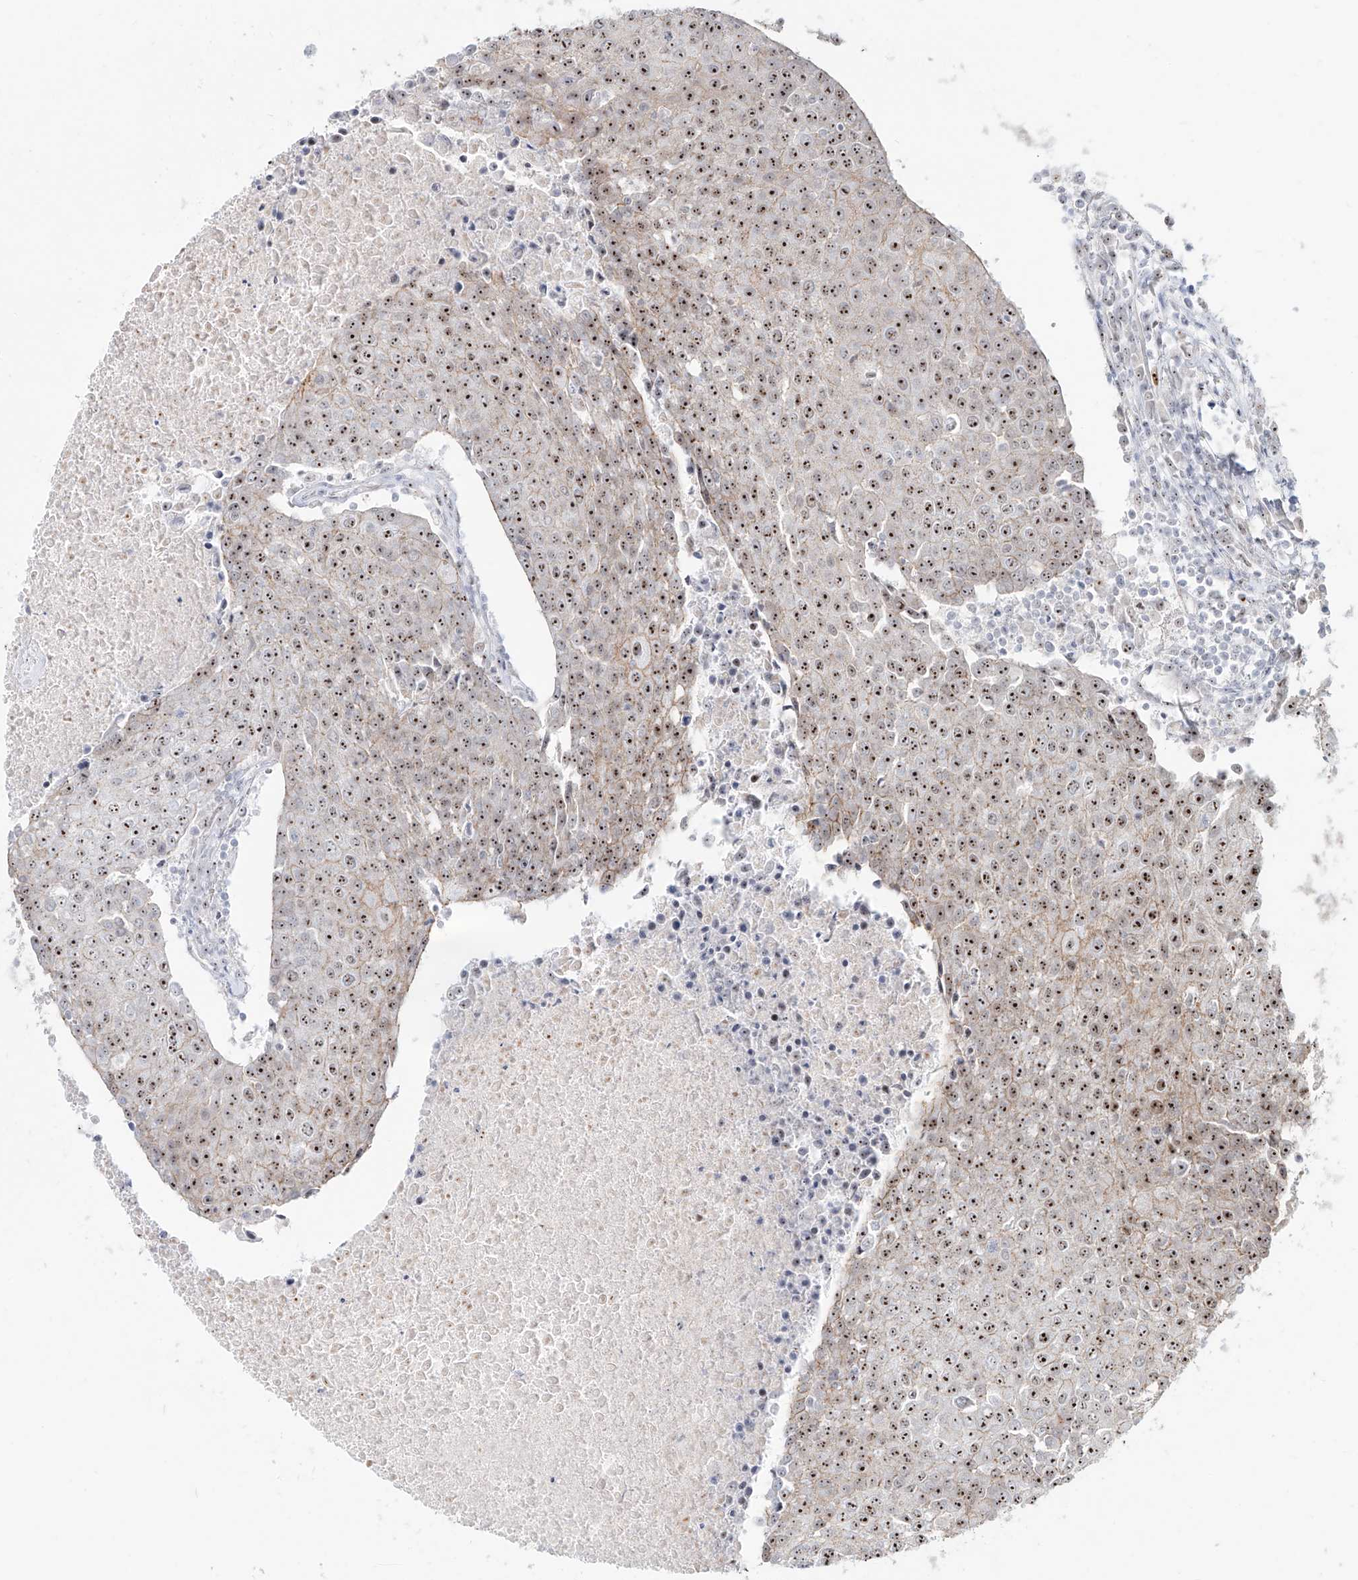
{"staining": {"intensity": "strong", "quantity": ">75%", "location": "nuclear"}, "tissue": "urothelial cancer", "cell_type": "Tumor cells", "image_type": "cancer", "snomed": [{"axis": "morphology", "description": "Urothelial carcinoma, High grade"}, {"axis": "topography", "description": "Urinary bladder"}], "caption": "Protein staining by immunohistochemistry shows strong nuclear expression in about >75% of tumor cells in urothelial cancer.", "gene": "ZNF710", "patient": {"sex": "female", "age": 85}}